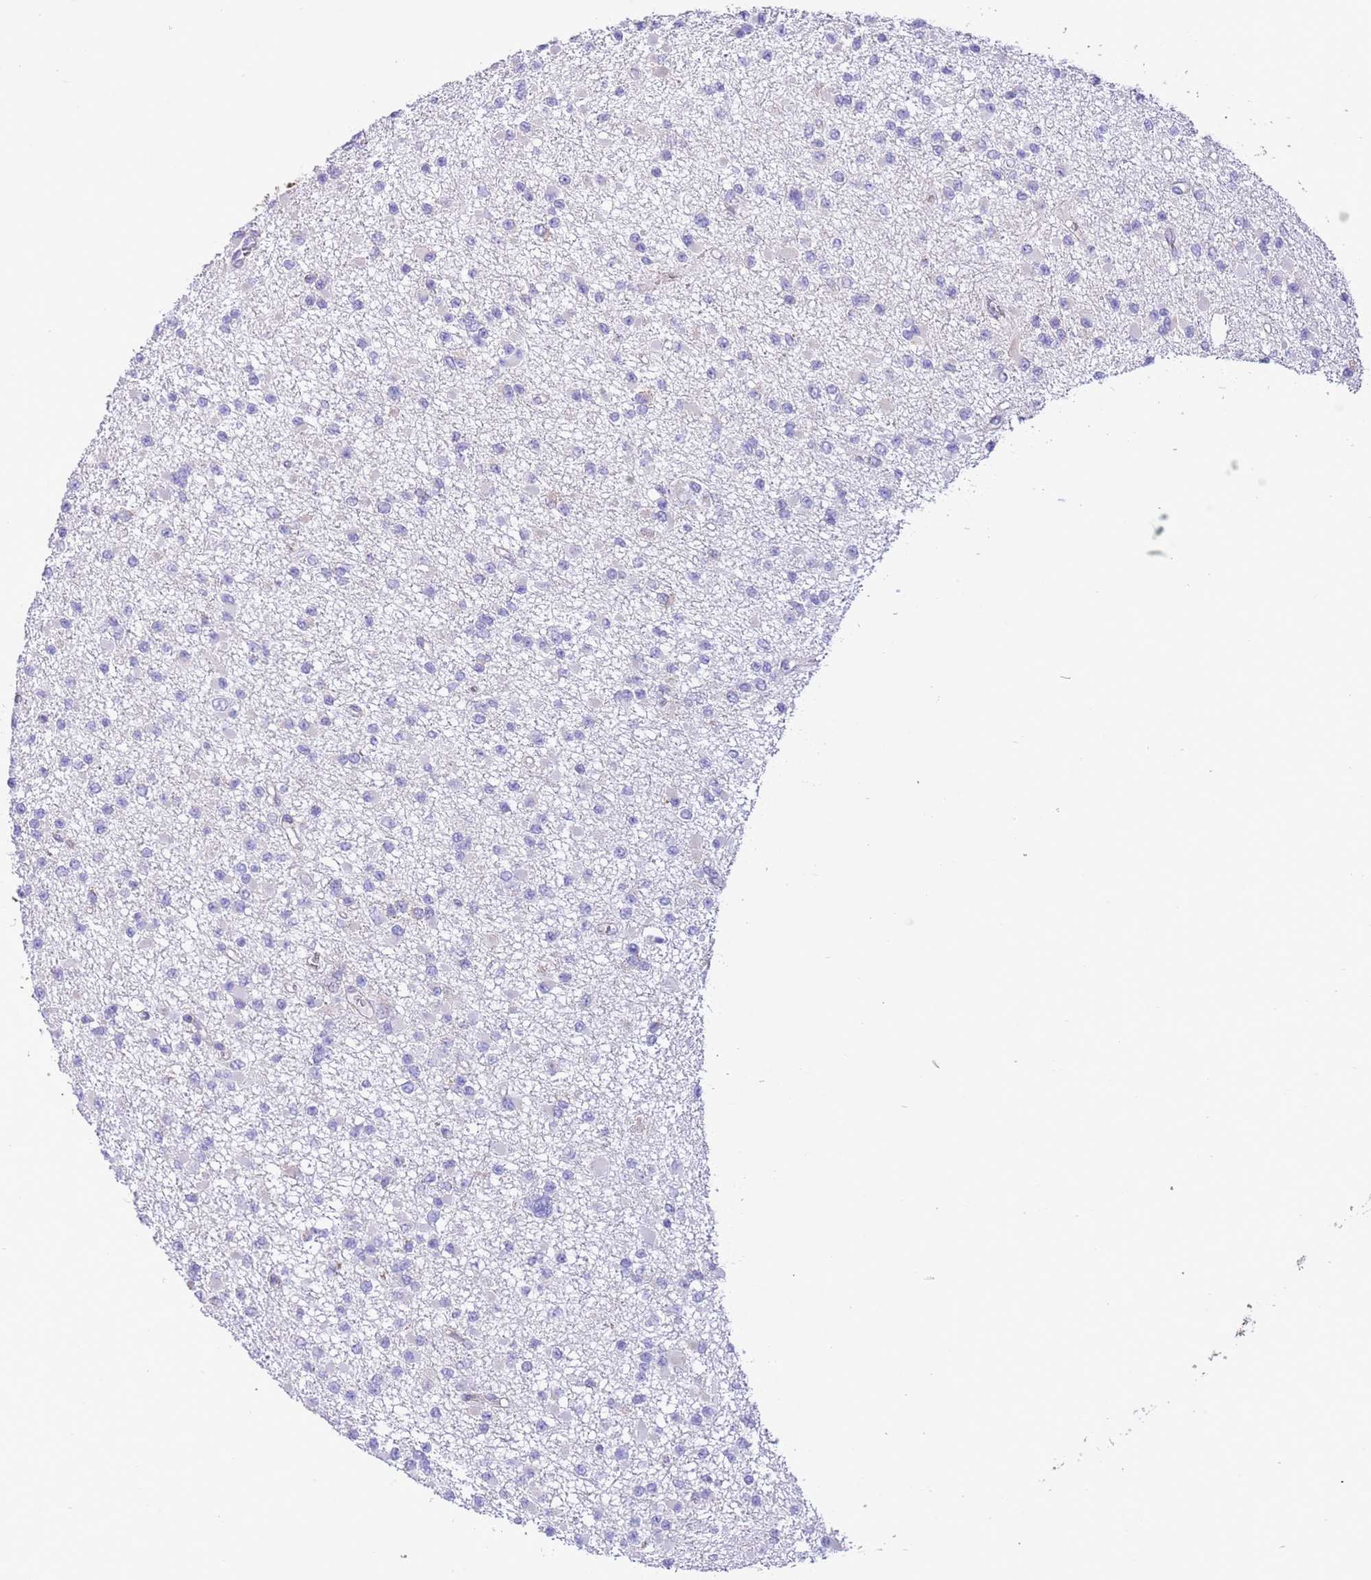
{"staining": {"intensity": "negative", "quantity": "none", "location": "none"}, "tissue": "glioma", "cell_type": "Tumor cells", "image_type": "cancer", "snomed": [{"axis": "morphology", "description": "Glioma, malignant, Low grade"}, {"axis": "topography", "description": "Brain"}], "caption": "There is no significant staining in tumor cells of malignant low-grade glioma. (DAB (3,3'-diaminobenzidine) immunohistochemistry with hematoxylin counter stain).", "gene": "SS18L2", "patient": {"sex": "female", "age": 22}}